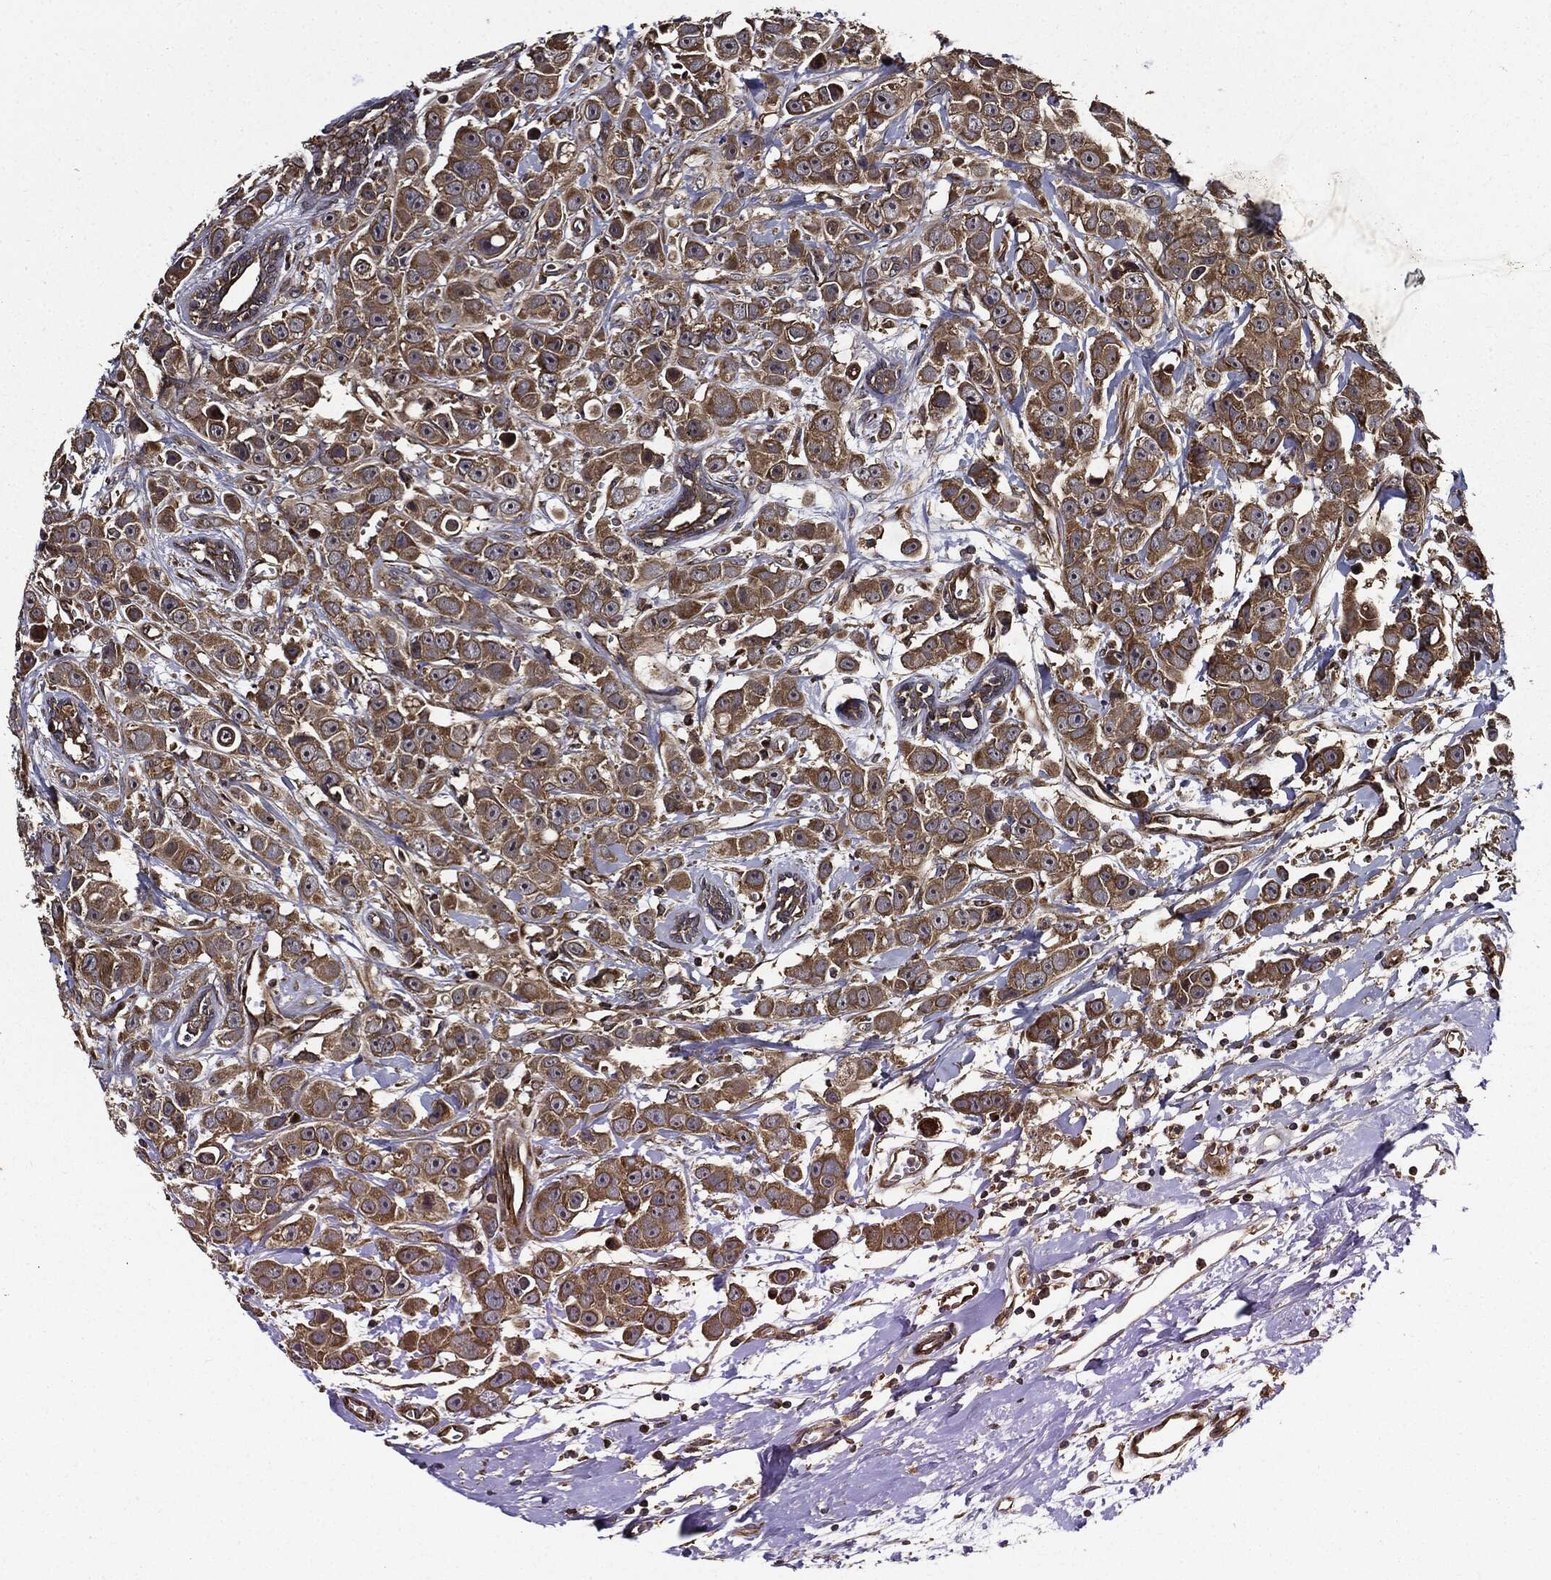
{"staining": {"intensity": "moderate", "quantity": ">75%", "location": "cytoplasmic/membranous"}, "tissue": "breast cancer", "cell_type": "Tumor cells", "image_type": "cancer", "snomed": [{"axis": "morphology", "description": "Duct carcinoma"}, {"axis": "topography", "description": "Breast"}], "caption": "Human breast cancer stained with a brown dye reveals moderate cytoplasmic/membranous positive expression in about >75% of tumor cells.", "gene": "HTT", "patient": {"sex": "female", "age": 35}}